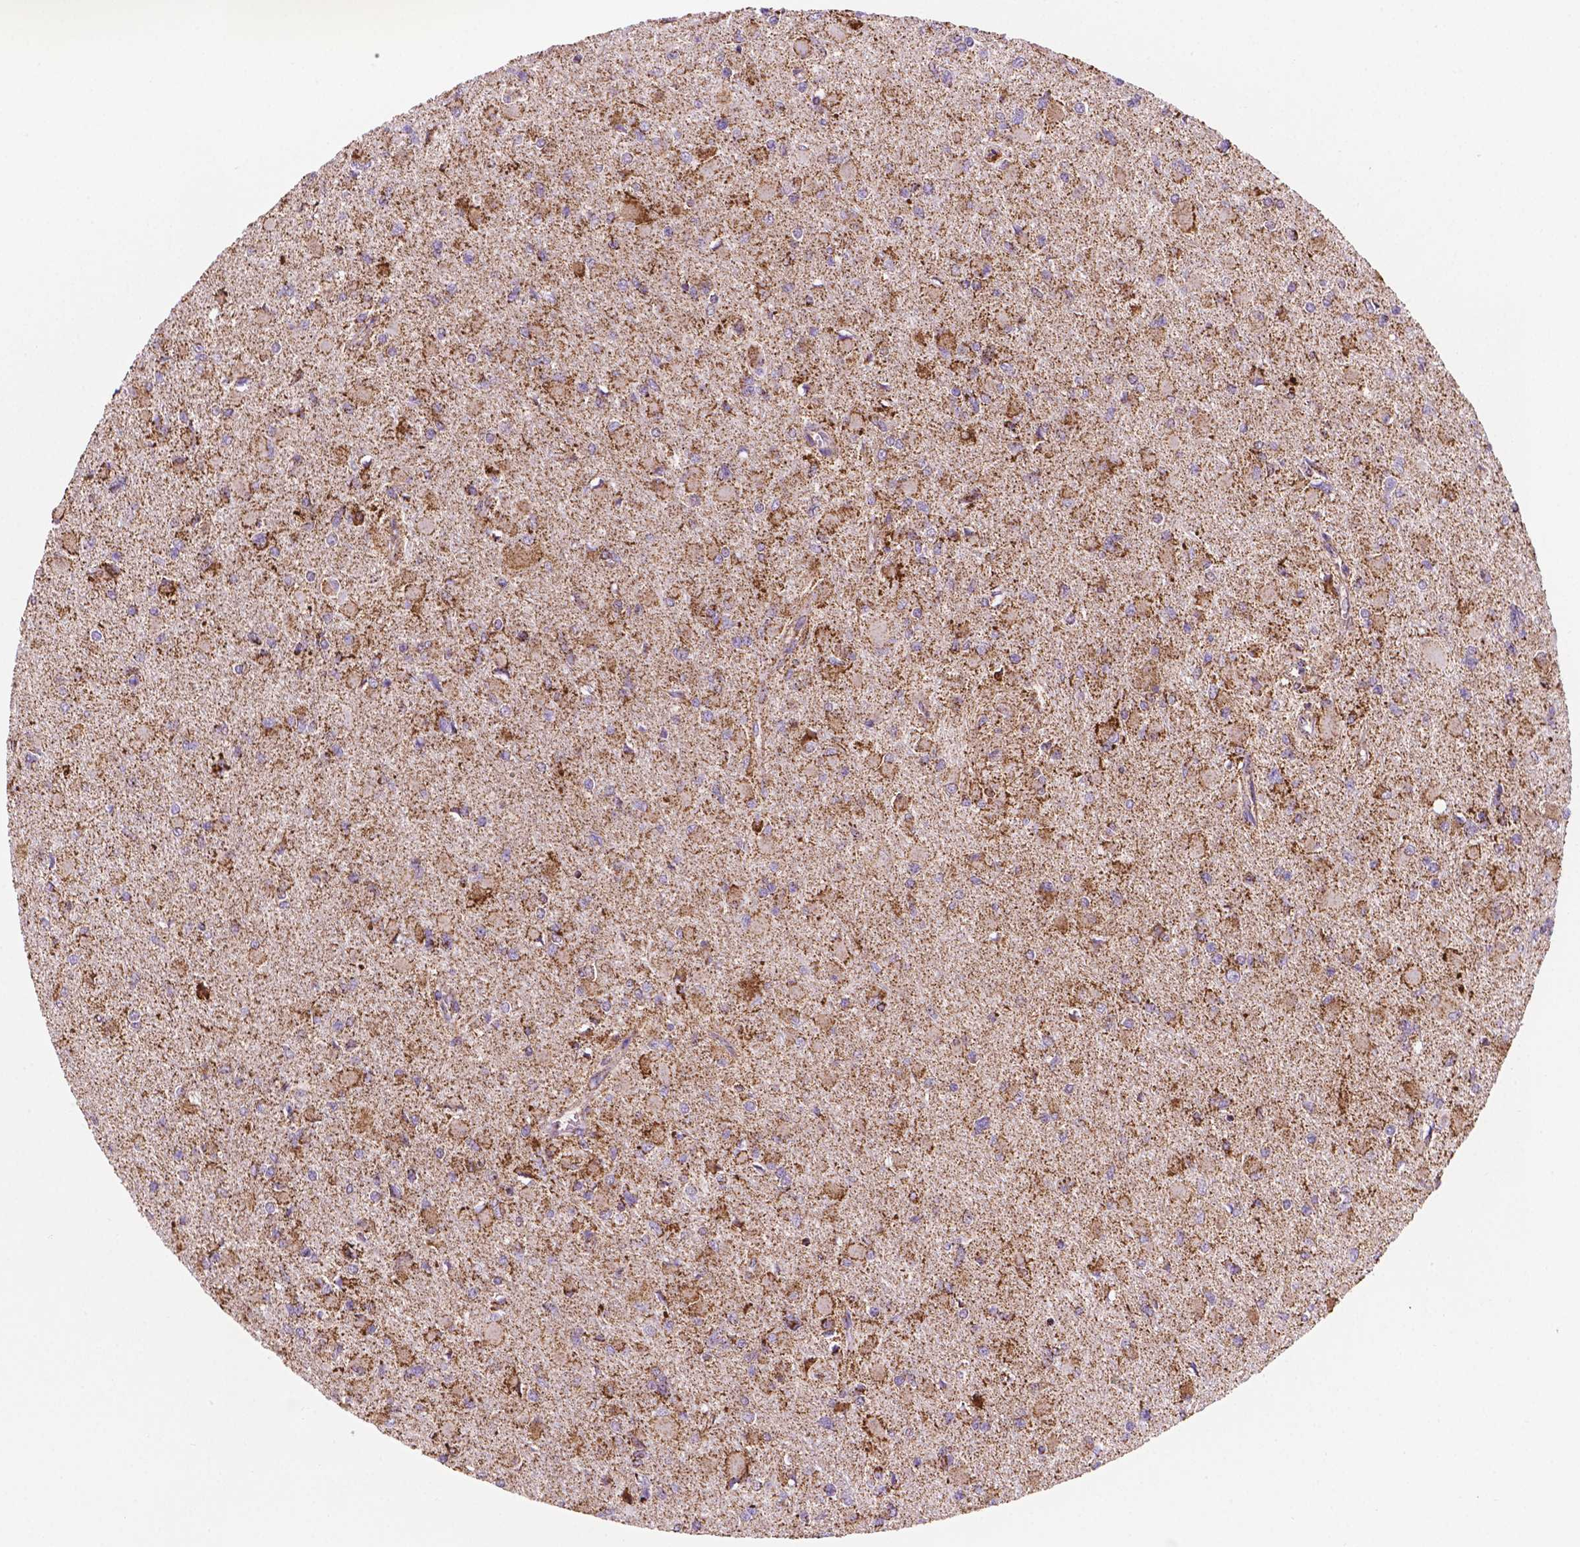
{"staining": {"intensity": "moderate", "quantity": ">75%", "location": "cytoplasmic/membranous"}, "tissue": "glioma", "cell_type": "Tumor cells", "image_type": "cancer", "snomed": [{"axis": "morphology", "description": "Glioma, malignant, High grade"}, {"axis": "topography", "description": "Cerebral cortex"}], "caption": "Brown immunohistochemical staining in high-grade glioma (malignant) shows moderate cytoplasmic/membranous expression in about >75% of tumor cells. (IHC, brightfield microscopy, high magnification).", "gene": "HSPD1", "patient": {"sex": "female", "age": 36}}